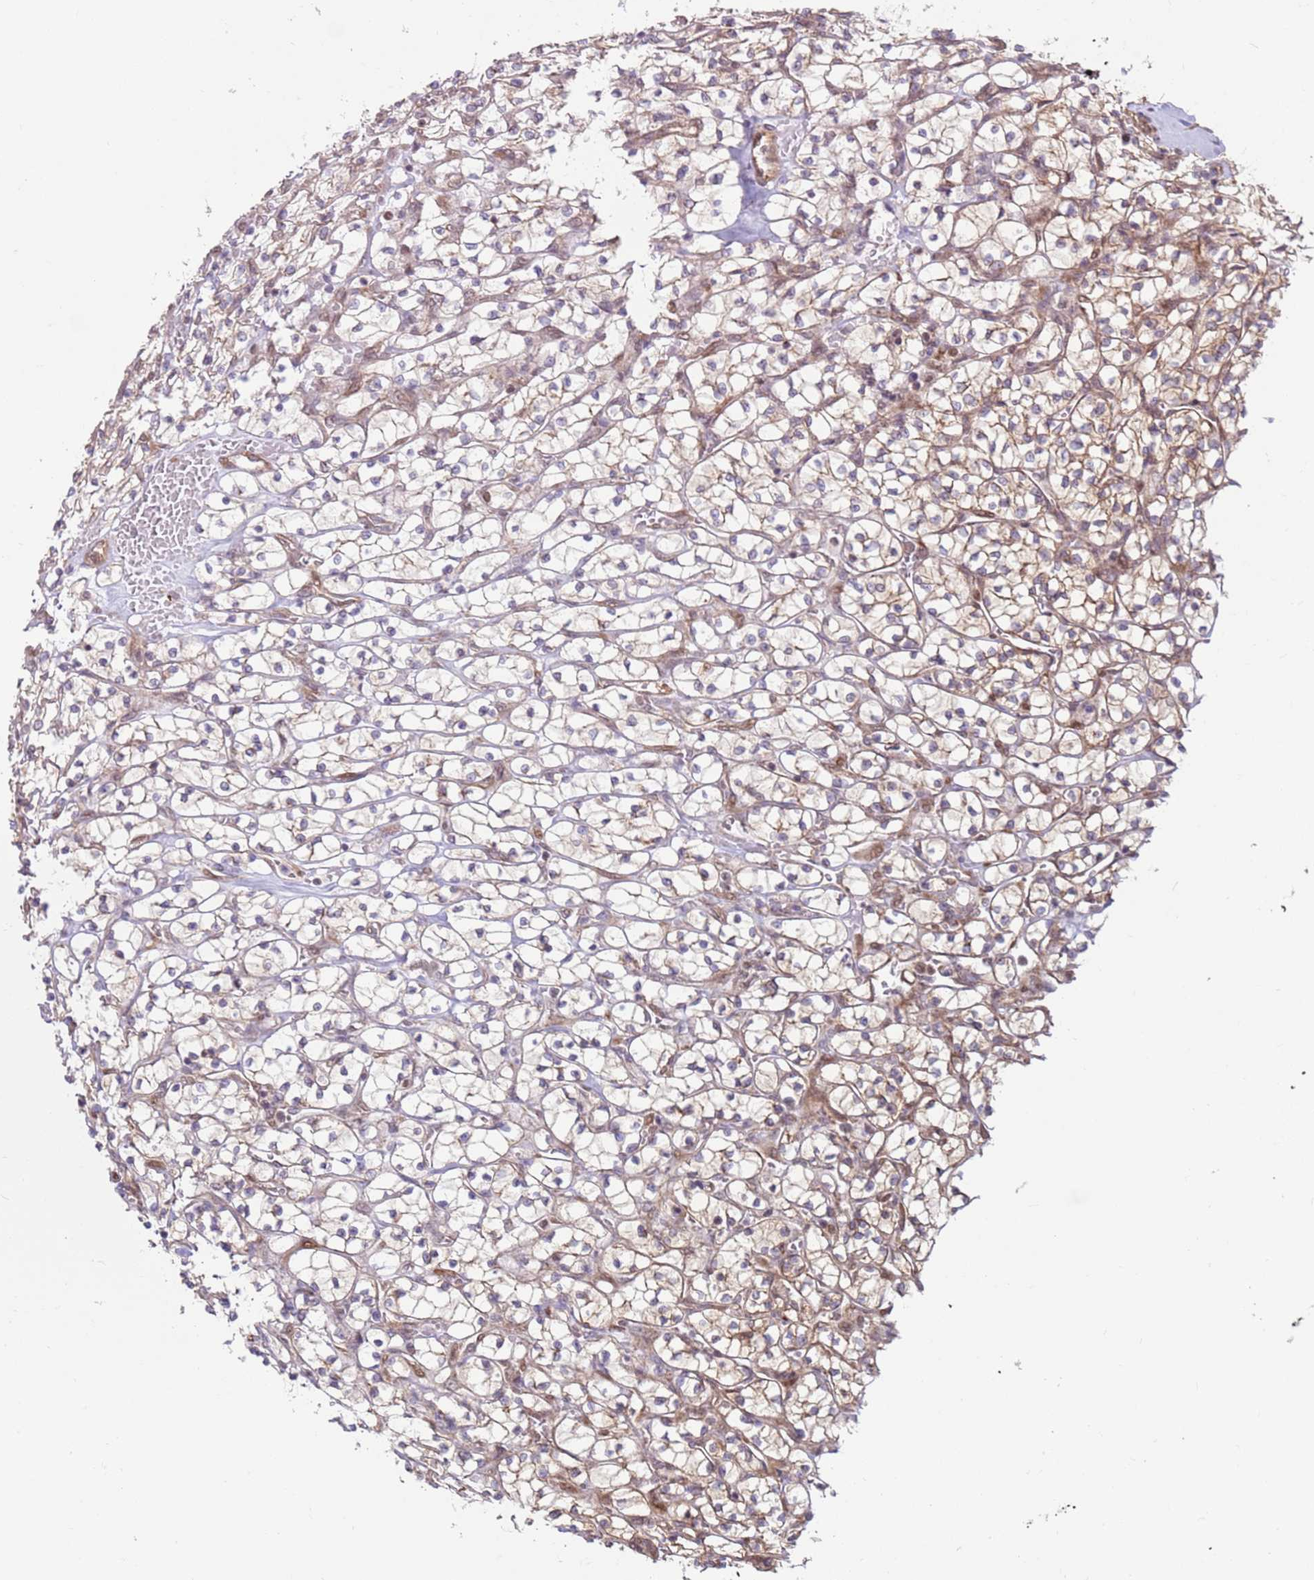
{"staining": {"intensity": "weak", "quantity": "25%-75%", "location": "cytoplasmic/membranous"}, "tissue": "renal cancer", "cell_type": "Tumor cells", "image_type": "cancer", "snomed": [{"axis": "morphology", "description": "Adenocarcinoma, NOS"}, {"axis": "topography", "description": "Kidney"}], "caption": "Immunohistochemical staining of human renal cancer displays low levels of weak cytoplasmic/membranous protein positivity in about 25%-75% of tumor cells. (DAB IHC, brown staining for protein, blue staining for nuclei).", "gene": "DCAF4", "patient": {"sex": "female", "age": 64}}